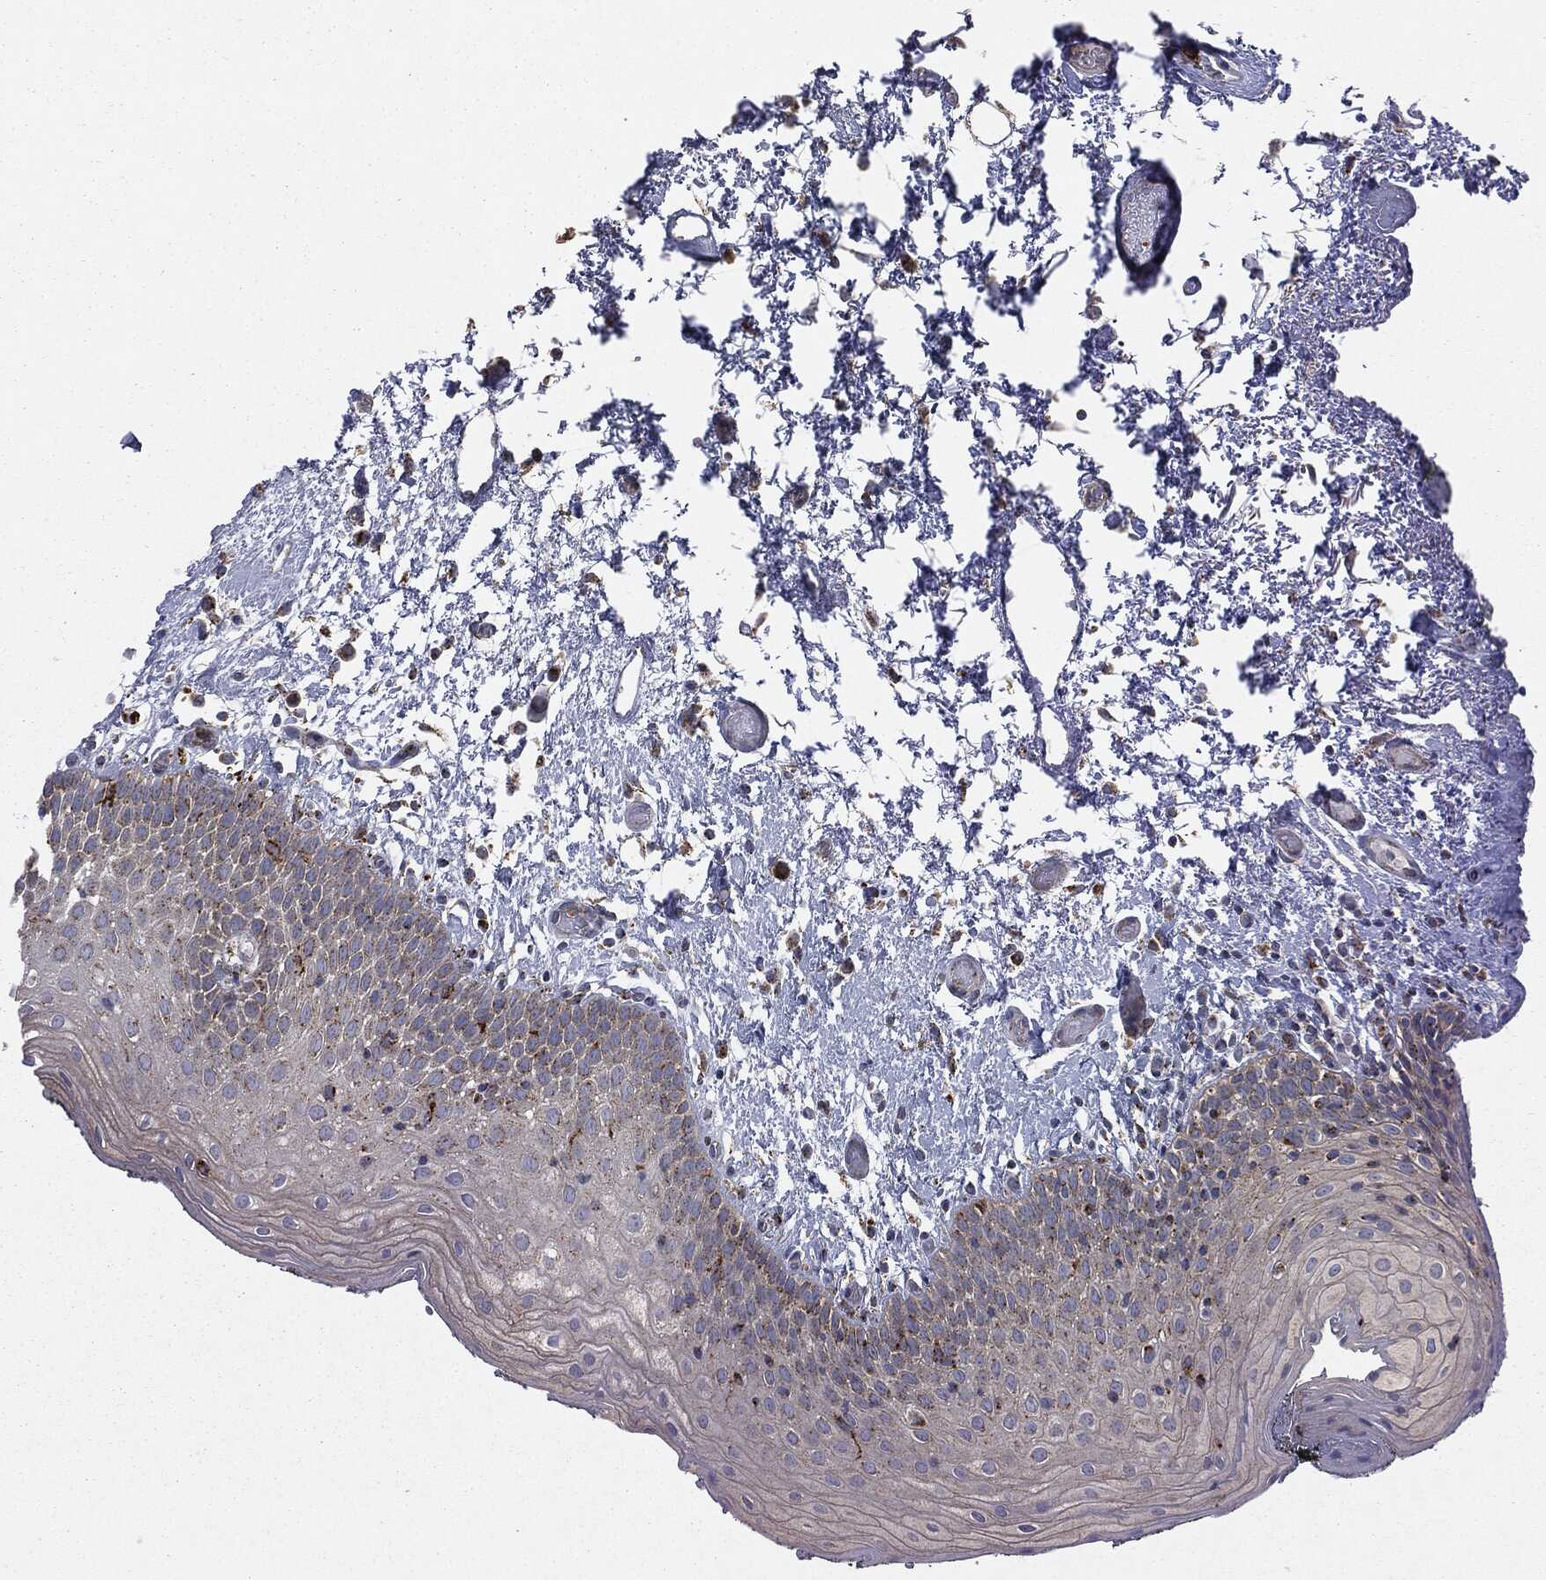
{"staining": {"intensity": "weak", "quantity": "<25%", "location": "cytoplasmic/membranous"}, "tissue": "oral mucosa", "cell_type": "Squamous epithelial cells", "image_type": "normal", "snomed": [{"axis": "morphology", "description": "Normal tissue, NOS"}, {"axis": "morphology", "description": "Squamous cell carcinoma, NOS"}, {"axis": "topography", "description": "Oral tissue"}, {"axis": "topography", "description": "Tounge, NOS"}, {"axis": "topography", "description": "Head-Neck"}], "caption": "DAB (3,3'-diaminobenzidine) immunohistochemical staining of normal human oral mucosa demonstrates no significant staining in squamous epithelial cells. (Brightfield microscopy of DAB immunohistochemistry (IHC) at high magnification).", "gene": "CTSA", "patient": {"sex": "female", "age": 80}}